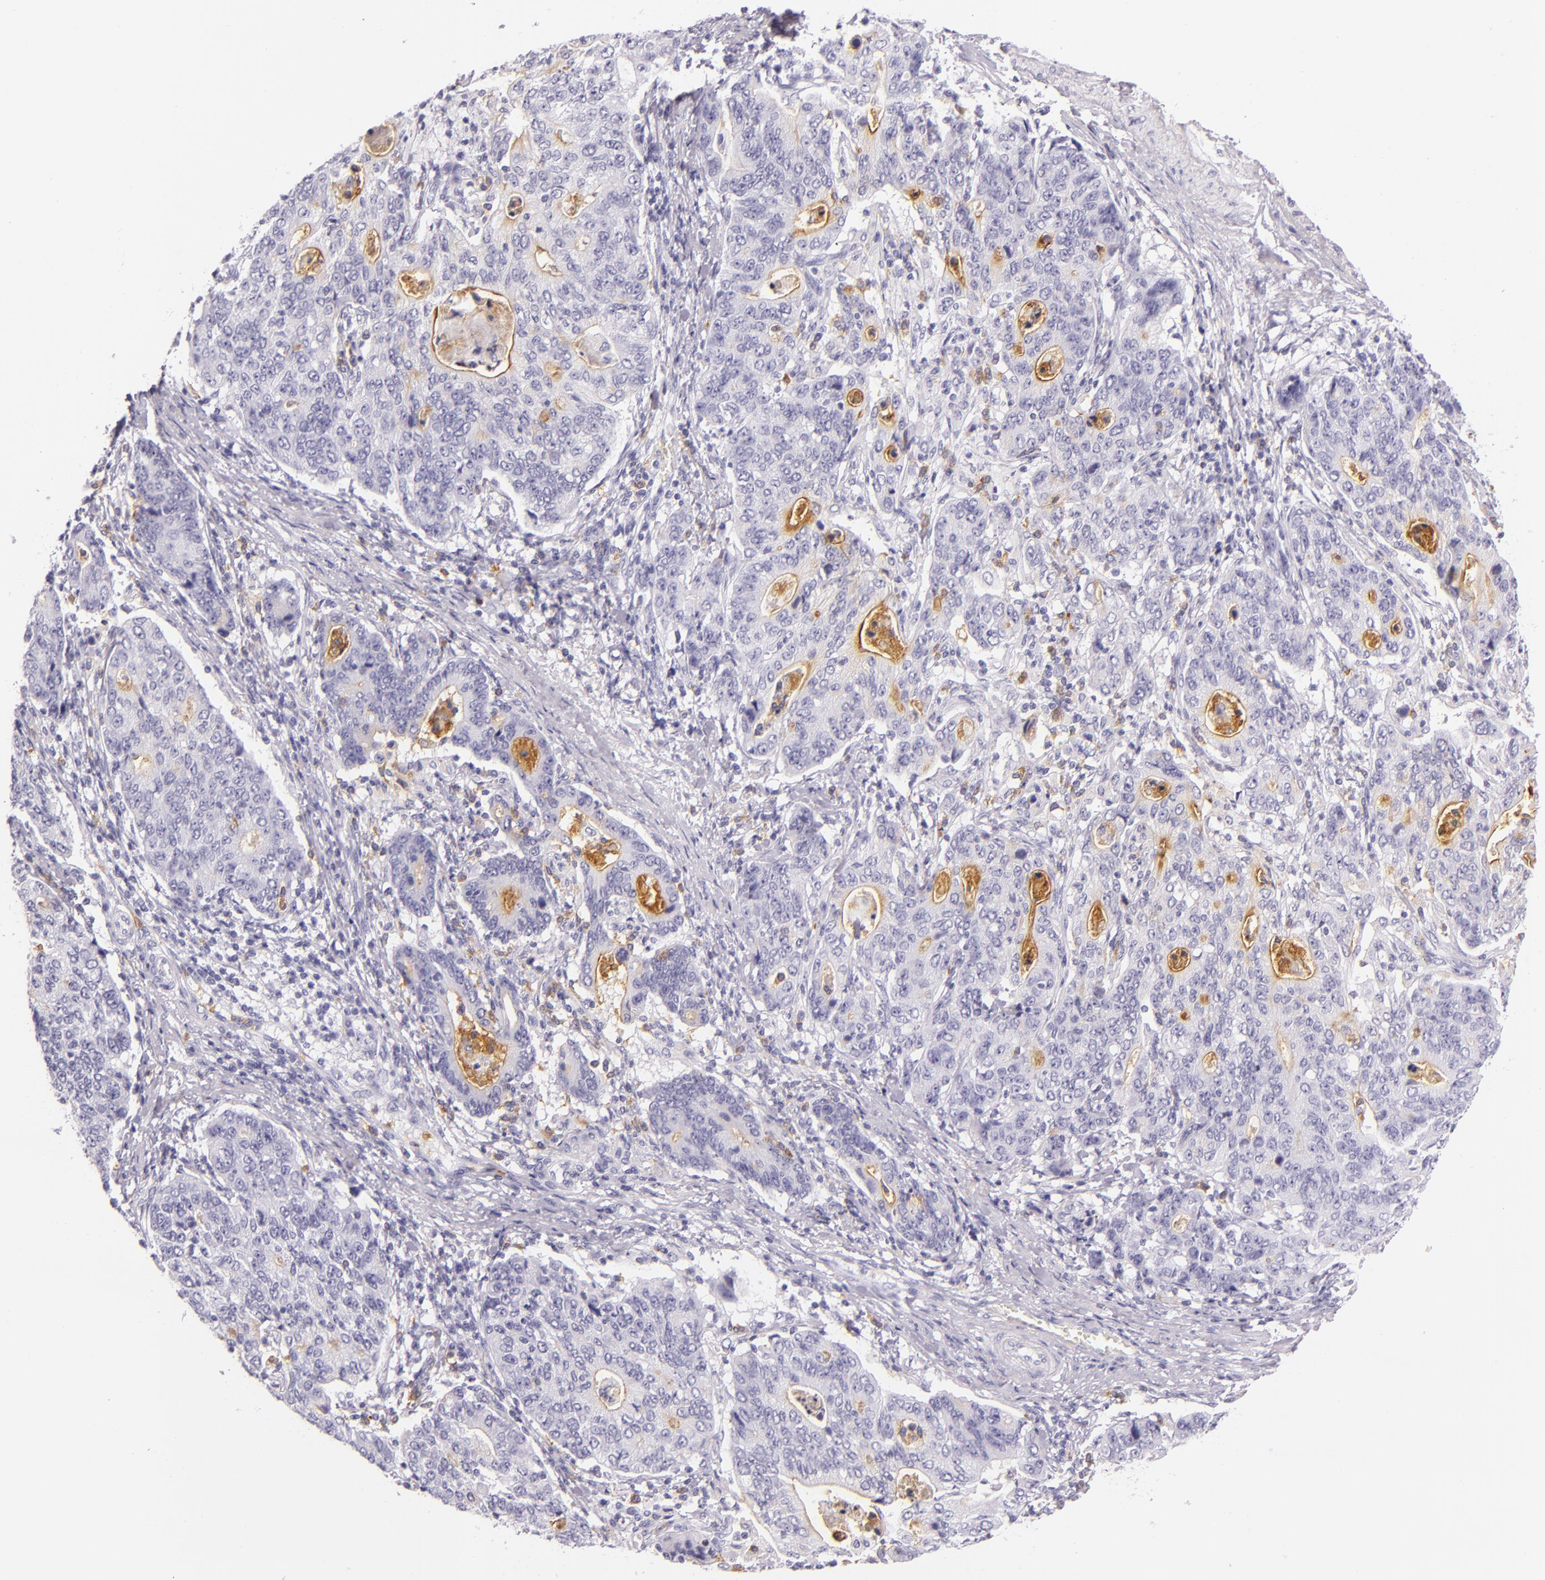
{"staining": {"intensity": "negative", "quantity": "none", "location": "none"}, "tissue": "stomach cancer", "cell_type": "Tumor cells", "image_type": "cancer", "snomed": [{"axis": "morphology", "description": "Adenocarcinoma, NOS"}, {"axis": "topography", "description": "Esophagus"}, {"axis": "topography", "description": "Stomach"}], "caption": "Immunohistochemical staining of human adenocarcinoma (stomach) exhibits no significant expression in tumor cells.", "gene": "CEACAM1", "patient": {"sex": "male", "age": 74}}